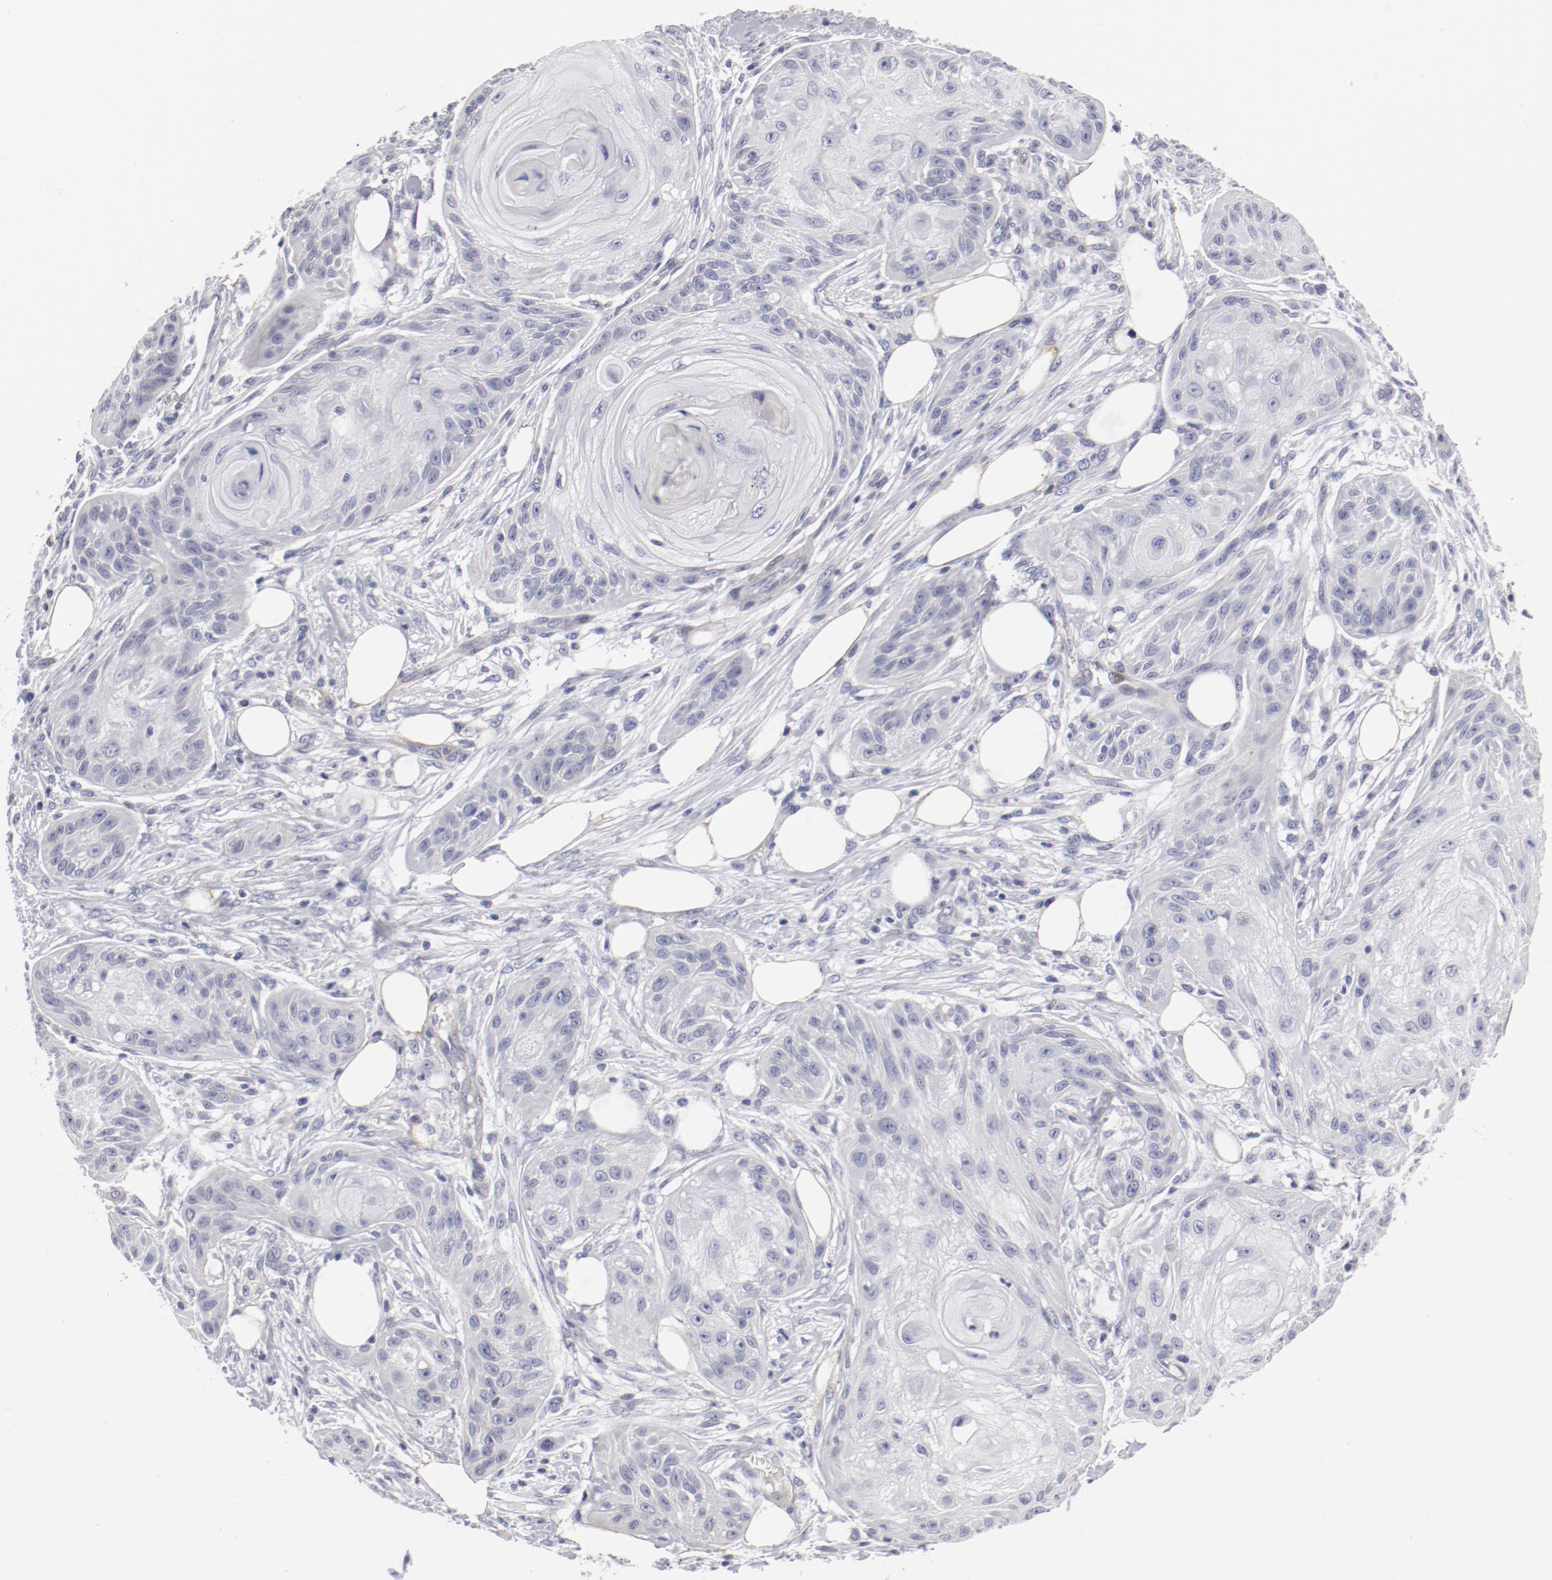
{"staining": {"intensity": "negative", "quantity": "none", "location": "none"}, "tissue": "skin cancer", "cell_type": "Tumor cells", "image_type": "cancer", "snomed": [{"axis": "morphology", "description": "Squamous cell carcinoma, NOS"}, {"axis": "topography", "description": "Skin"}], "caption": "IHC image of neoplastic tissue: human skin cancer (squamous cell carcinoma) stained with DAB (3,3'-diaminobenzidine) shows no significant protein staining in tumor cells.", "gene": "LAX1", "patient": {"sex": "female", "age": 88}}